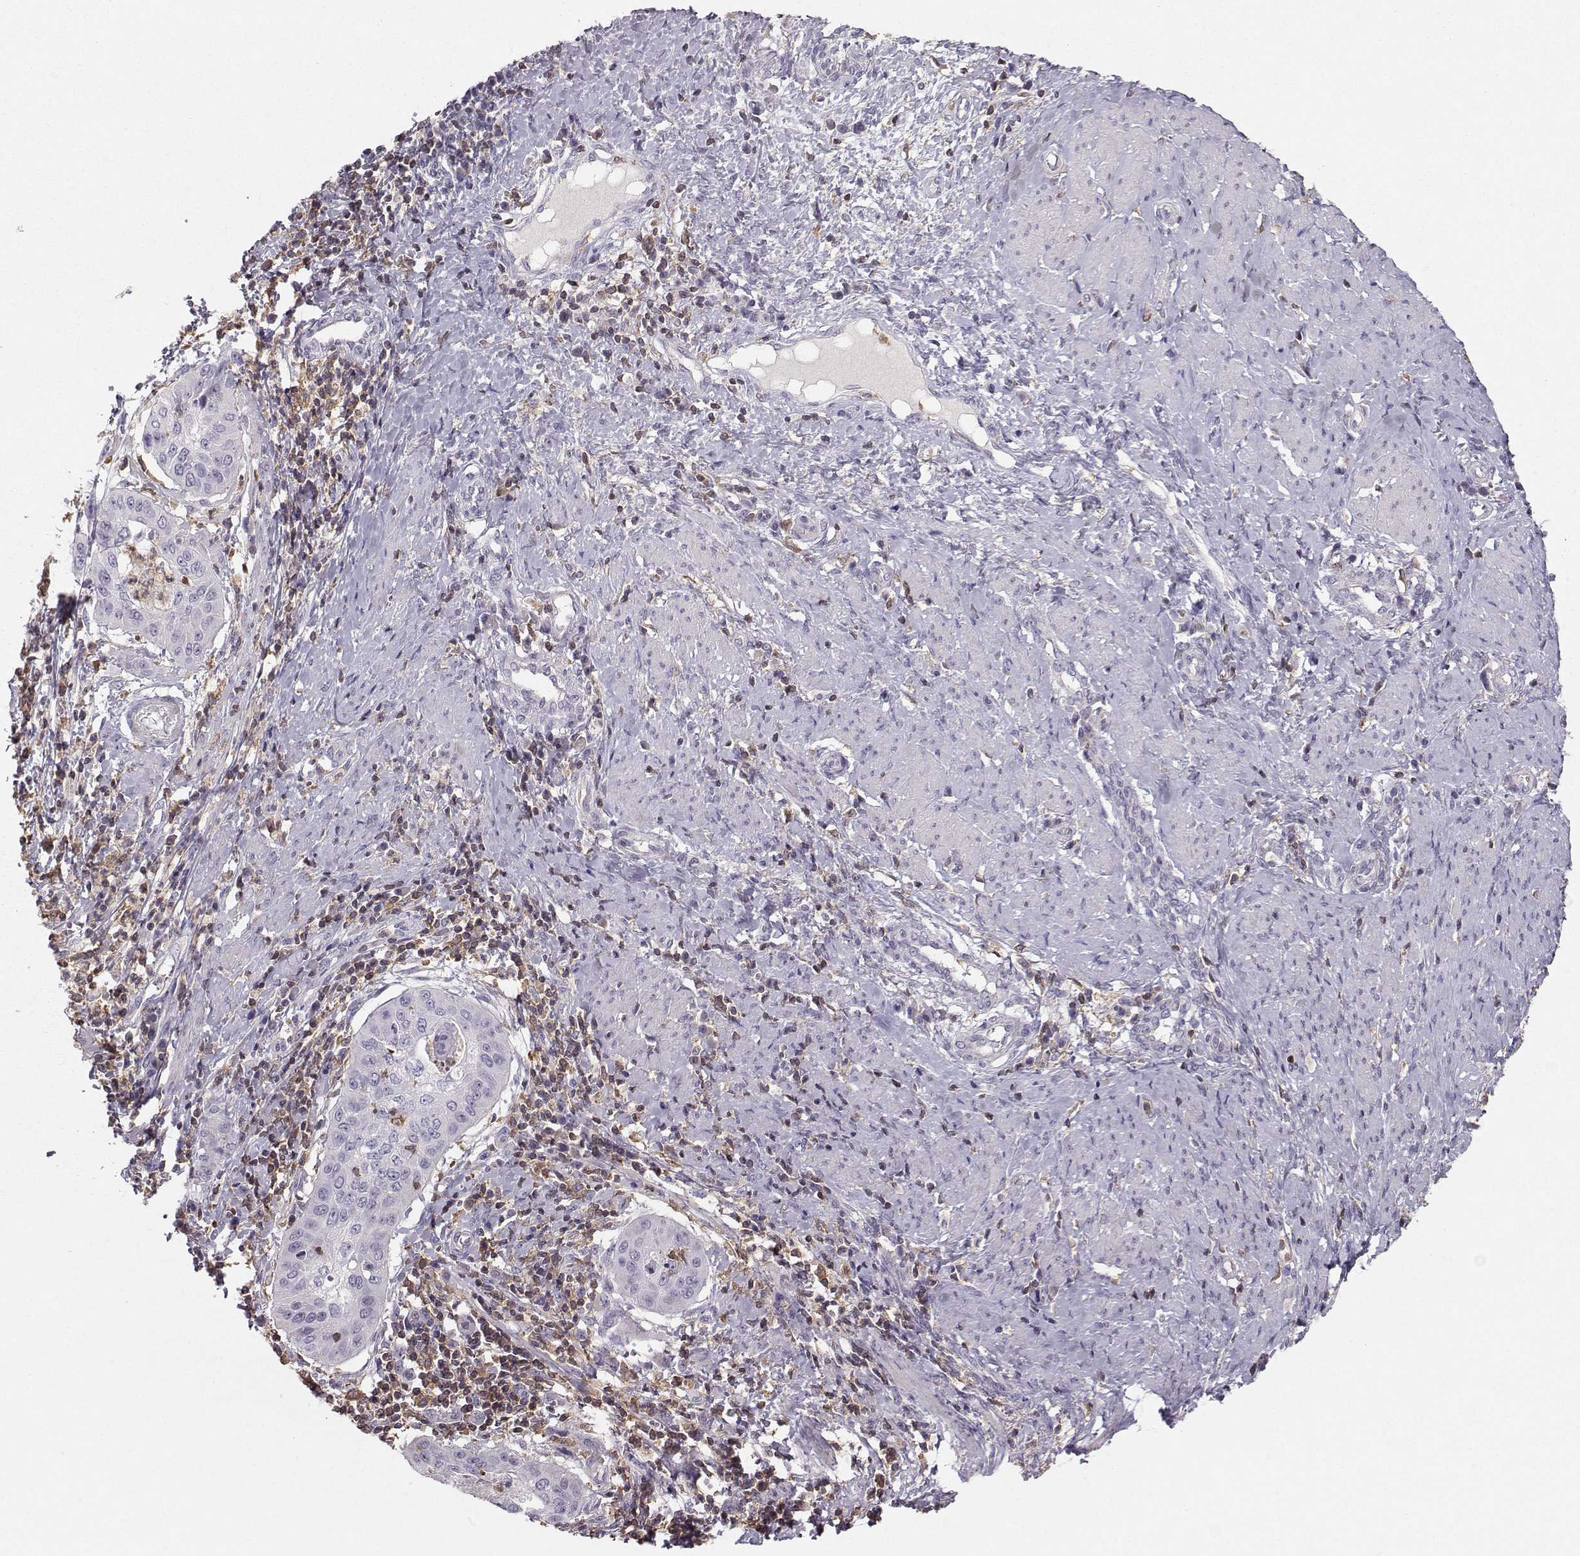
{"staining": {"intensity": "negative", "quantity": "none", "location": "none"}, "tissue": "cervical cancer", "cell_type": "Tumor cells", "image_type": "cancer", "snomed": [{"axis": "morphology", "description": "Squamous cell carcinoma, NOS"}, {"axis": "topography", "description": "Cervix"}], "caption": "The micrograph reveals no staining of tumor cells in cervical cancer (squamous cell carcinoma).", "gene": "ZBTB32", "patient": {"sex": "female", "age": 39}}